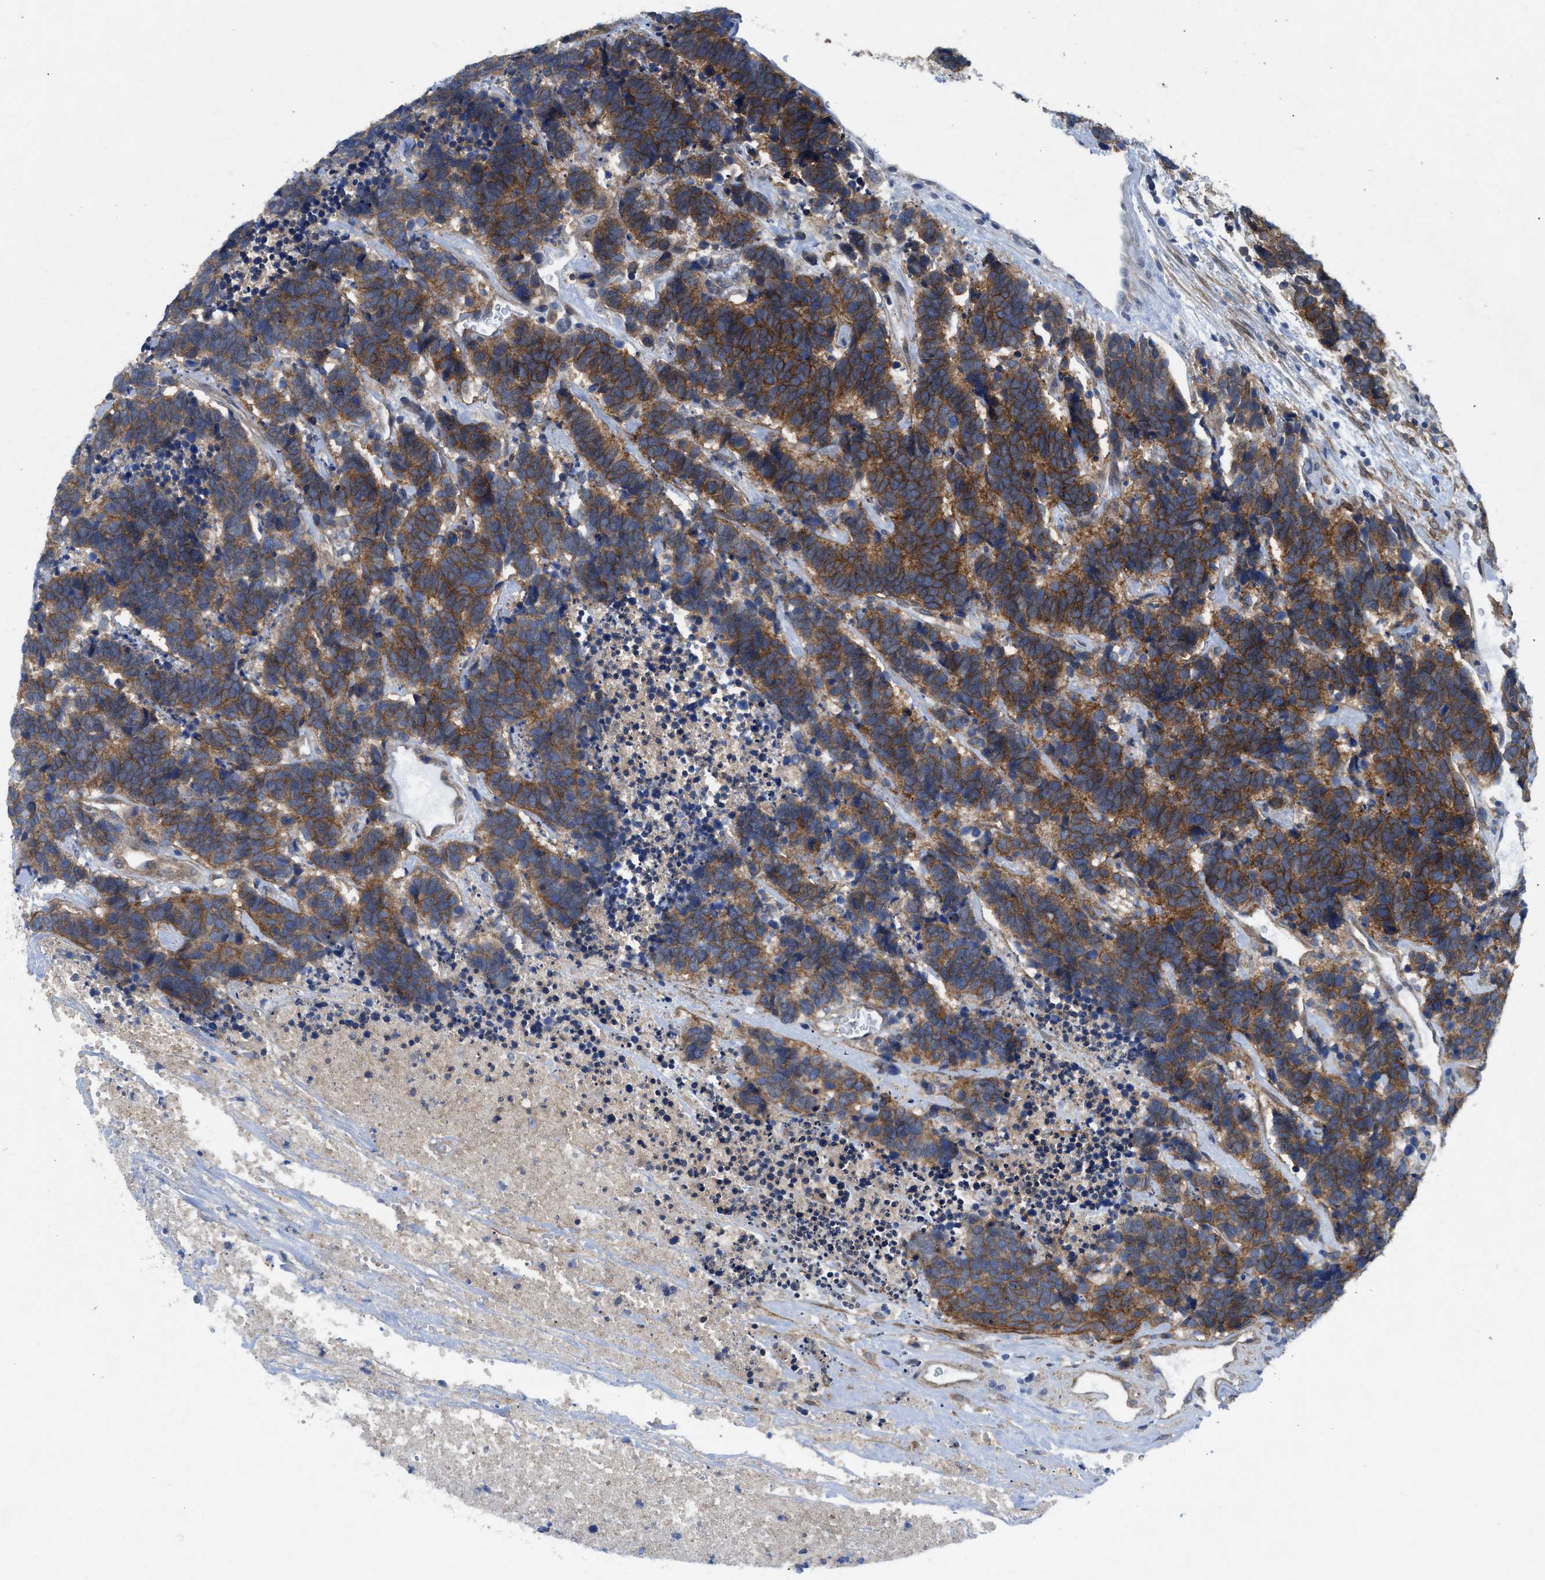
{"staining": {"intensity": "moderate", "quantity": ">75%", "location": "cytoplasmic/membranous"}, "tissue": "carcinoid", "cell_type": "Tumor cells", "image_type": "cancer", "snomed": [{"axis": "morphology", "description": "Carcinoma, NOS"}, {"axis": "morphology", "description": "Carcinoid, malignant, NOS"}, {"axis": "topography", "description": "Urinary bladder"}], "caption": "High-power microscopy captured an IHC micrograph of malignant carcinoid, revealing moderate cytoplasmic/membranous positivity in approximately >75% of tumor cells.", "gene": "PANX1", "patient": {"sex": "male", "age": 57}}